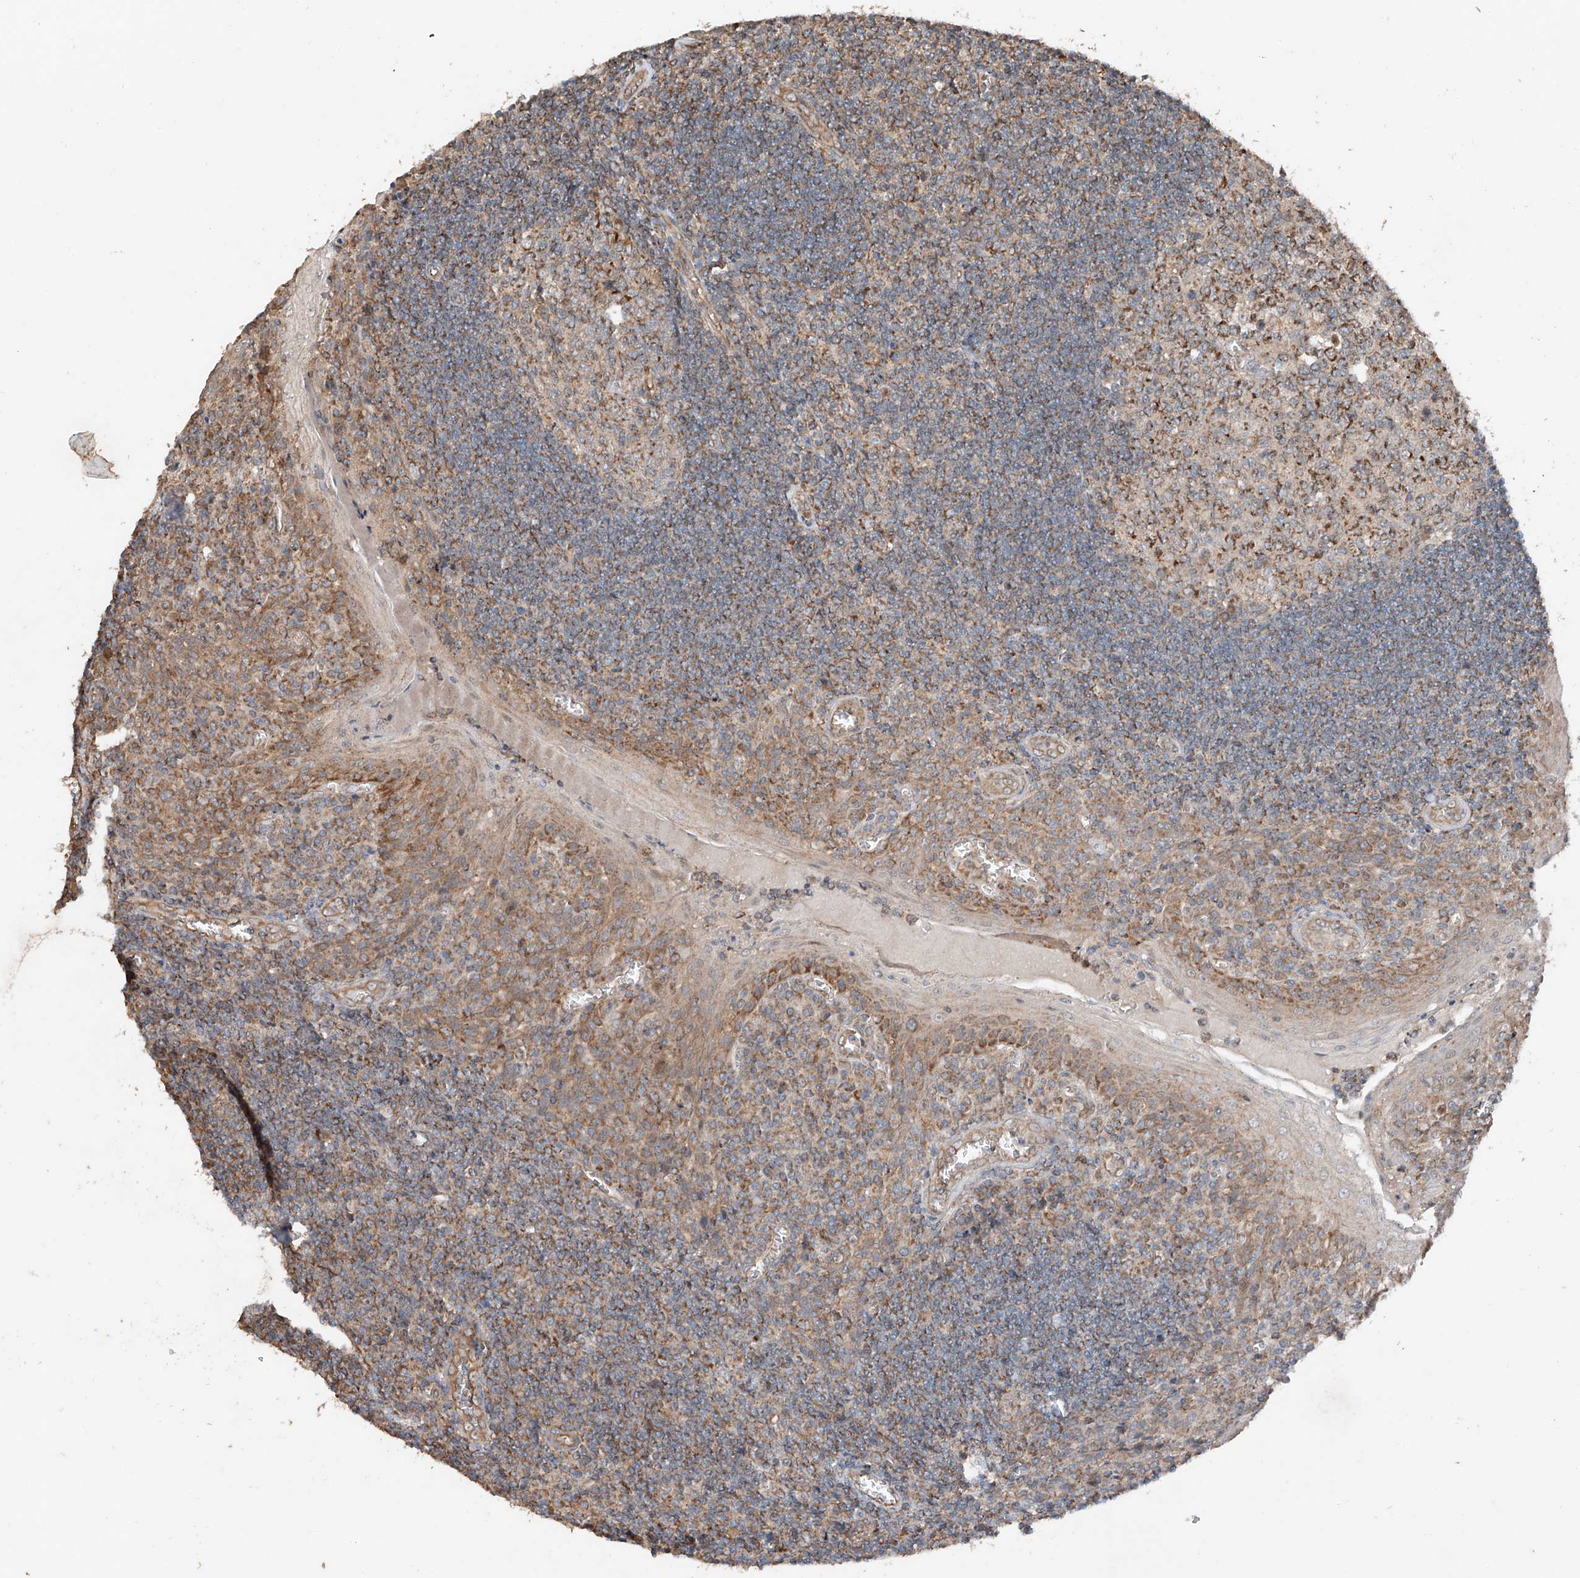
{"staining": {"intensity": "strong", "quantity": "25%-75%", "location": "cytoplasmic/membranous"}, "tissue": "tonsil", "cell_type": "Germinal center cells", "image_type": "normal", "snomed": [{"axis": "morphology", "description": "Normal tissue, NOS"}, {"axis": "topography", "description": "Tonsil"}], "caption": "Immunohistochemistry histopathology image of benign tonsil: human tonsil stained using IHC shows high levels of strong protein expression localized specifically in the cytoplasmic/membranous of germinal center cells, appearing as a cytoplasmic/membranous brown color.", "gene": "AP4B1", "patient": {"sex": "male", "age": 27}}